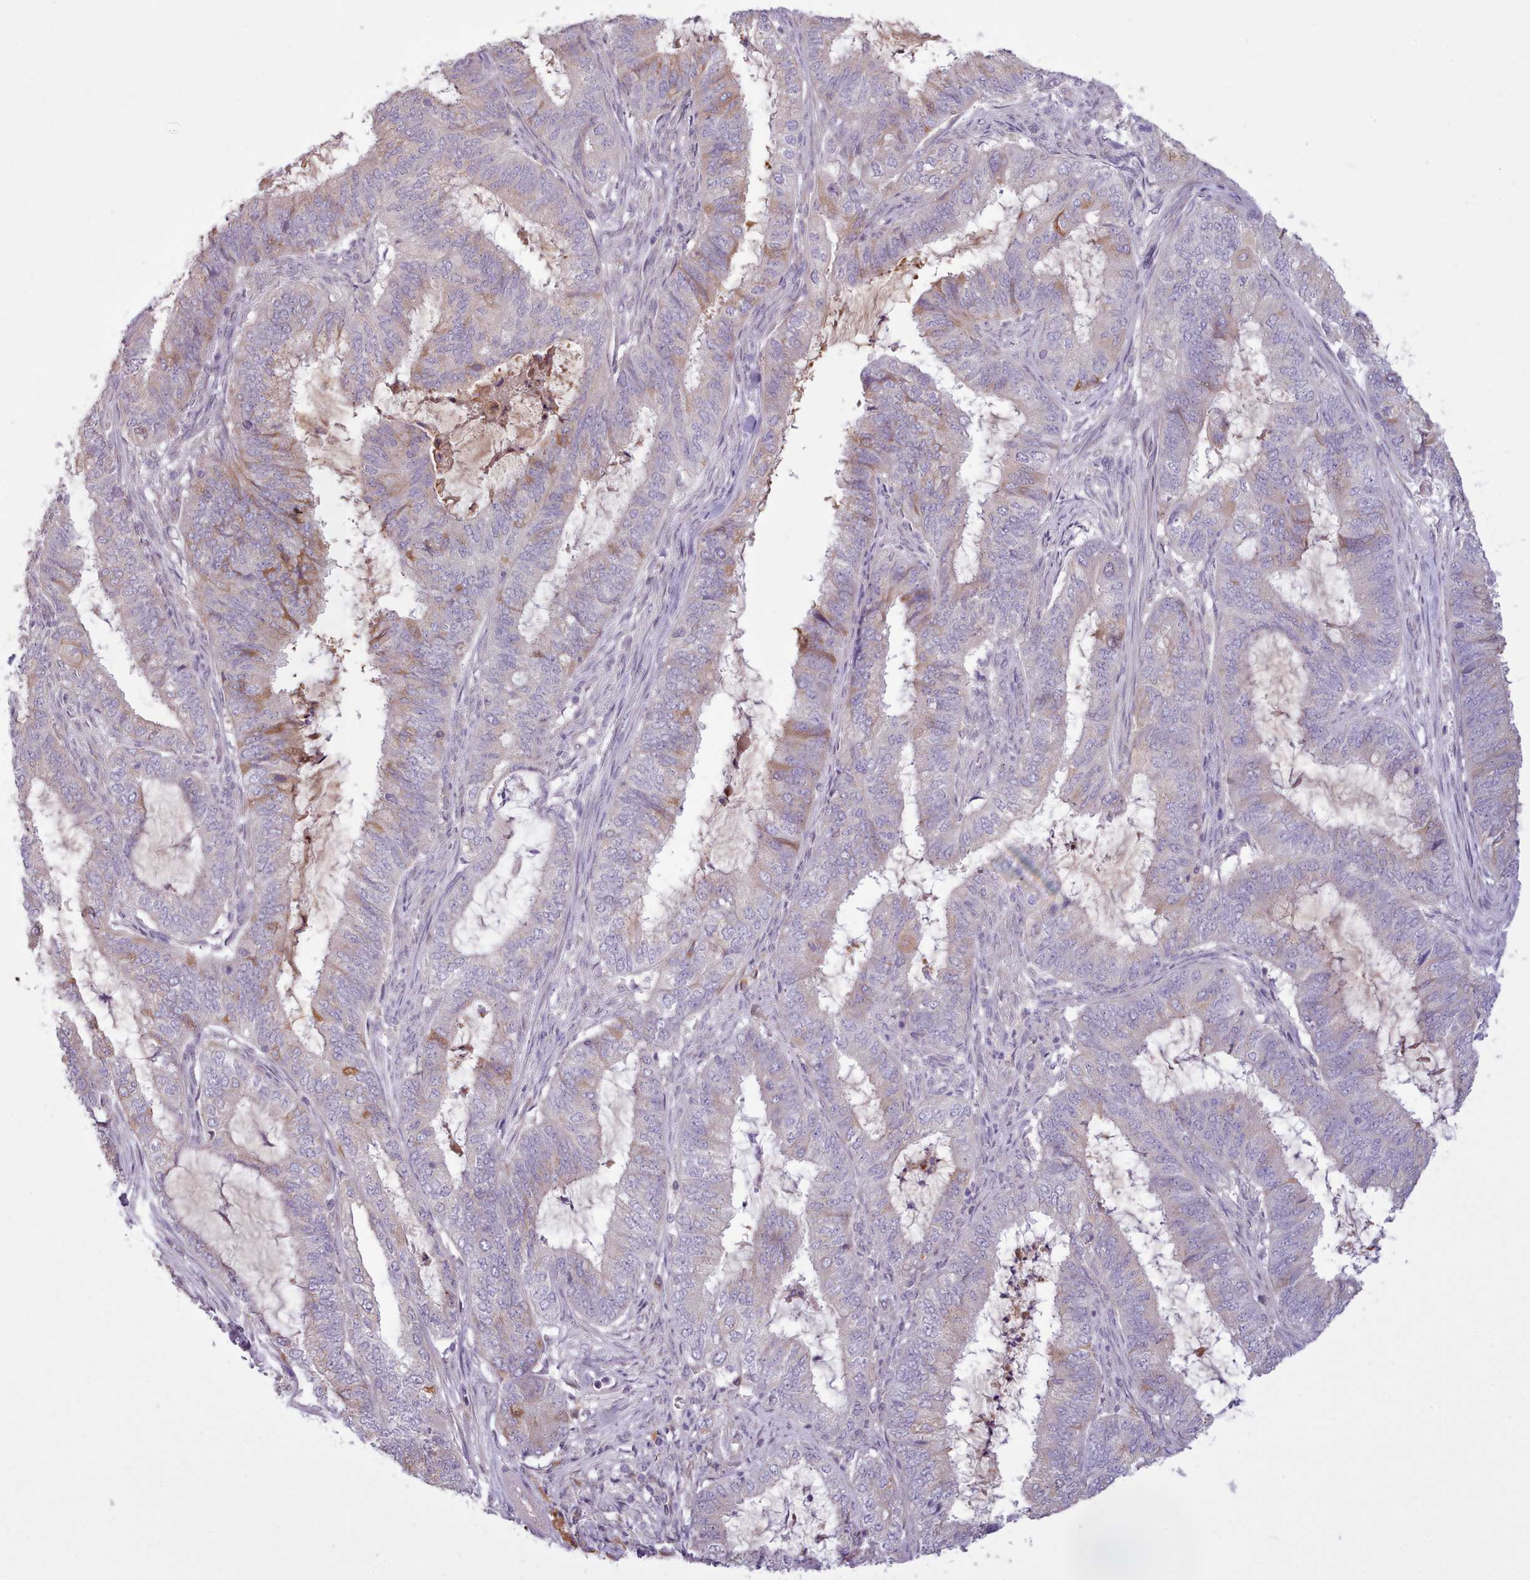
{"staining": {"intensity": "negative", "quantity": "none", "location": "none"}, "tissue": "endometrial cancer", "cell_type": "Tumor cells", "image_type": "cancer", "snomed": [{"axis": "morphology", "description": "Adenocarcinoma, NOS"}, {"axis": "topography", "description": "Endometrium"}], "caption": "This is a histopathology image of IHC staining of endometrial cancer, which shows no staining in tumor cells.", "gene": "NMRK1", "patient": {"sex": "female", "age": 51}}